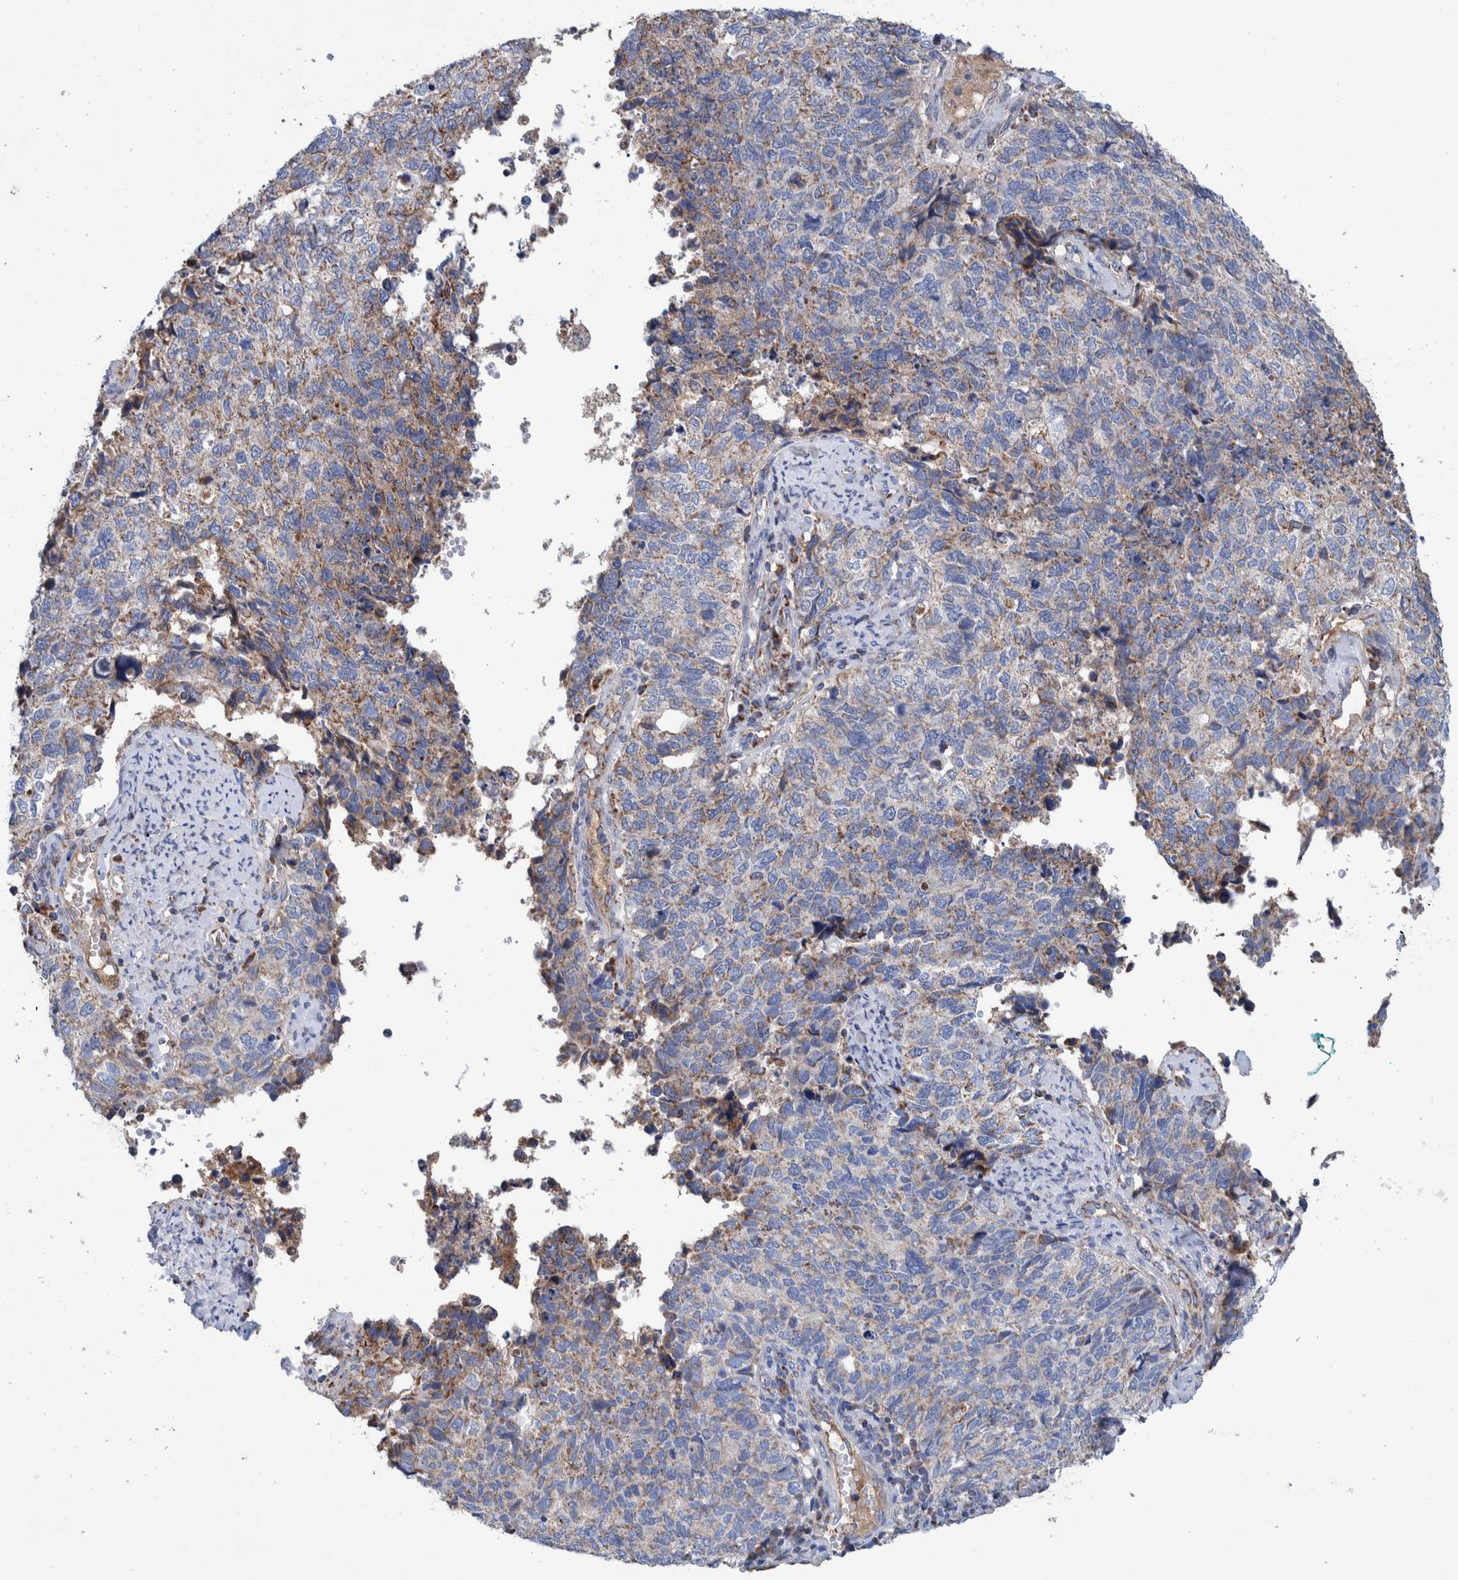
{"staining": {"intensity": "moderate", "quantity": "<25%", "location": "cytoplasmic/membranous"}, "tissue": "cervical cancer", "cell_type": "Tumor cells", "image_type": "cancer", "snomed": [{"axis": "morphology", "description": "Squamous cell carcinoma, NOS"}, {"axis": "topography", "description": "Cervix"}], "caption": "Protein expression analysis of human cervical cancer (squamous cell carcinoma) reveals moderate cytoplasmic/membranous positivity in about <25% of tumor cells. (brown staining indicates protein expression, while blue staining denotes nuclei).", "gene": "DECR1", "patient": {"sex": "female", "age": 63}}